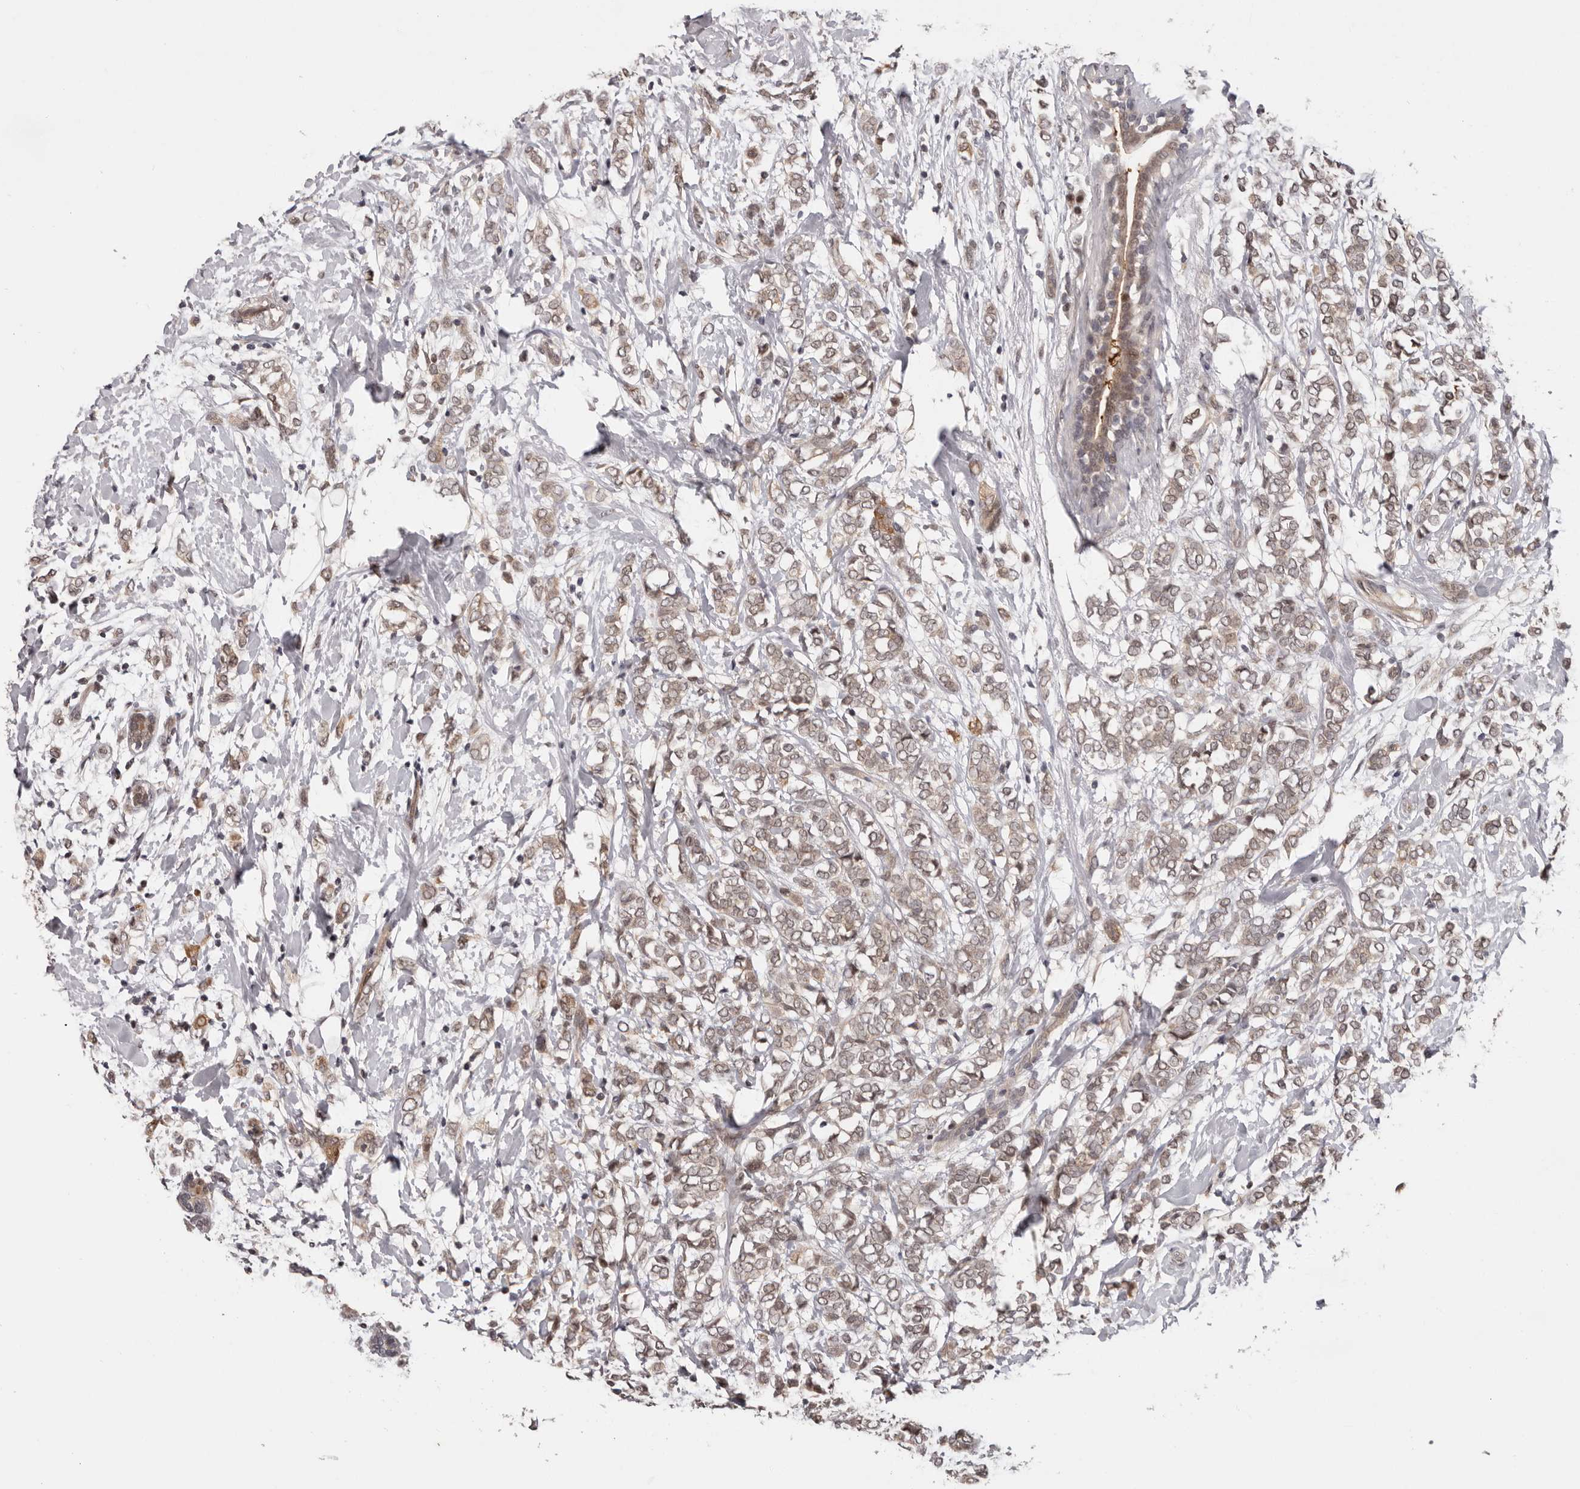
{"staining": {"intensity": "weak", "quantity": ">75%", "location": "cytoplasmic/membranous,nuclear"}, "tissue": "breast cancer", "cell_type": "Tumor cells", "image_type": "cancer", "snomed": [{"axis": "morphology", "description": "Normal tissue, NOS"}, {"axis": "morphology", "description": "Lobular carcinoma"}, {"axis": "topography", "description": "Breast"}], "caption": "Breast lobular carcinoma stained for a protein exhibits weak cytoplasmic/membranous and nuclear positivity in tumor cells.", "gene": "TBX5", "patient": {"sex": "female", "age": 47}}